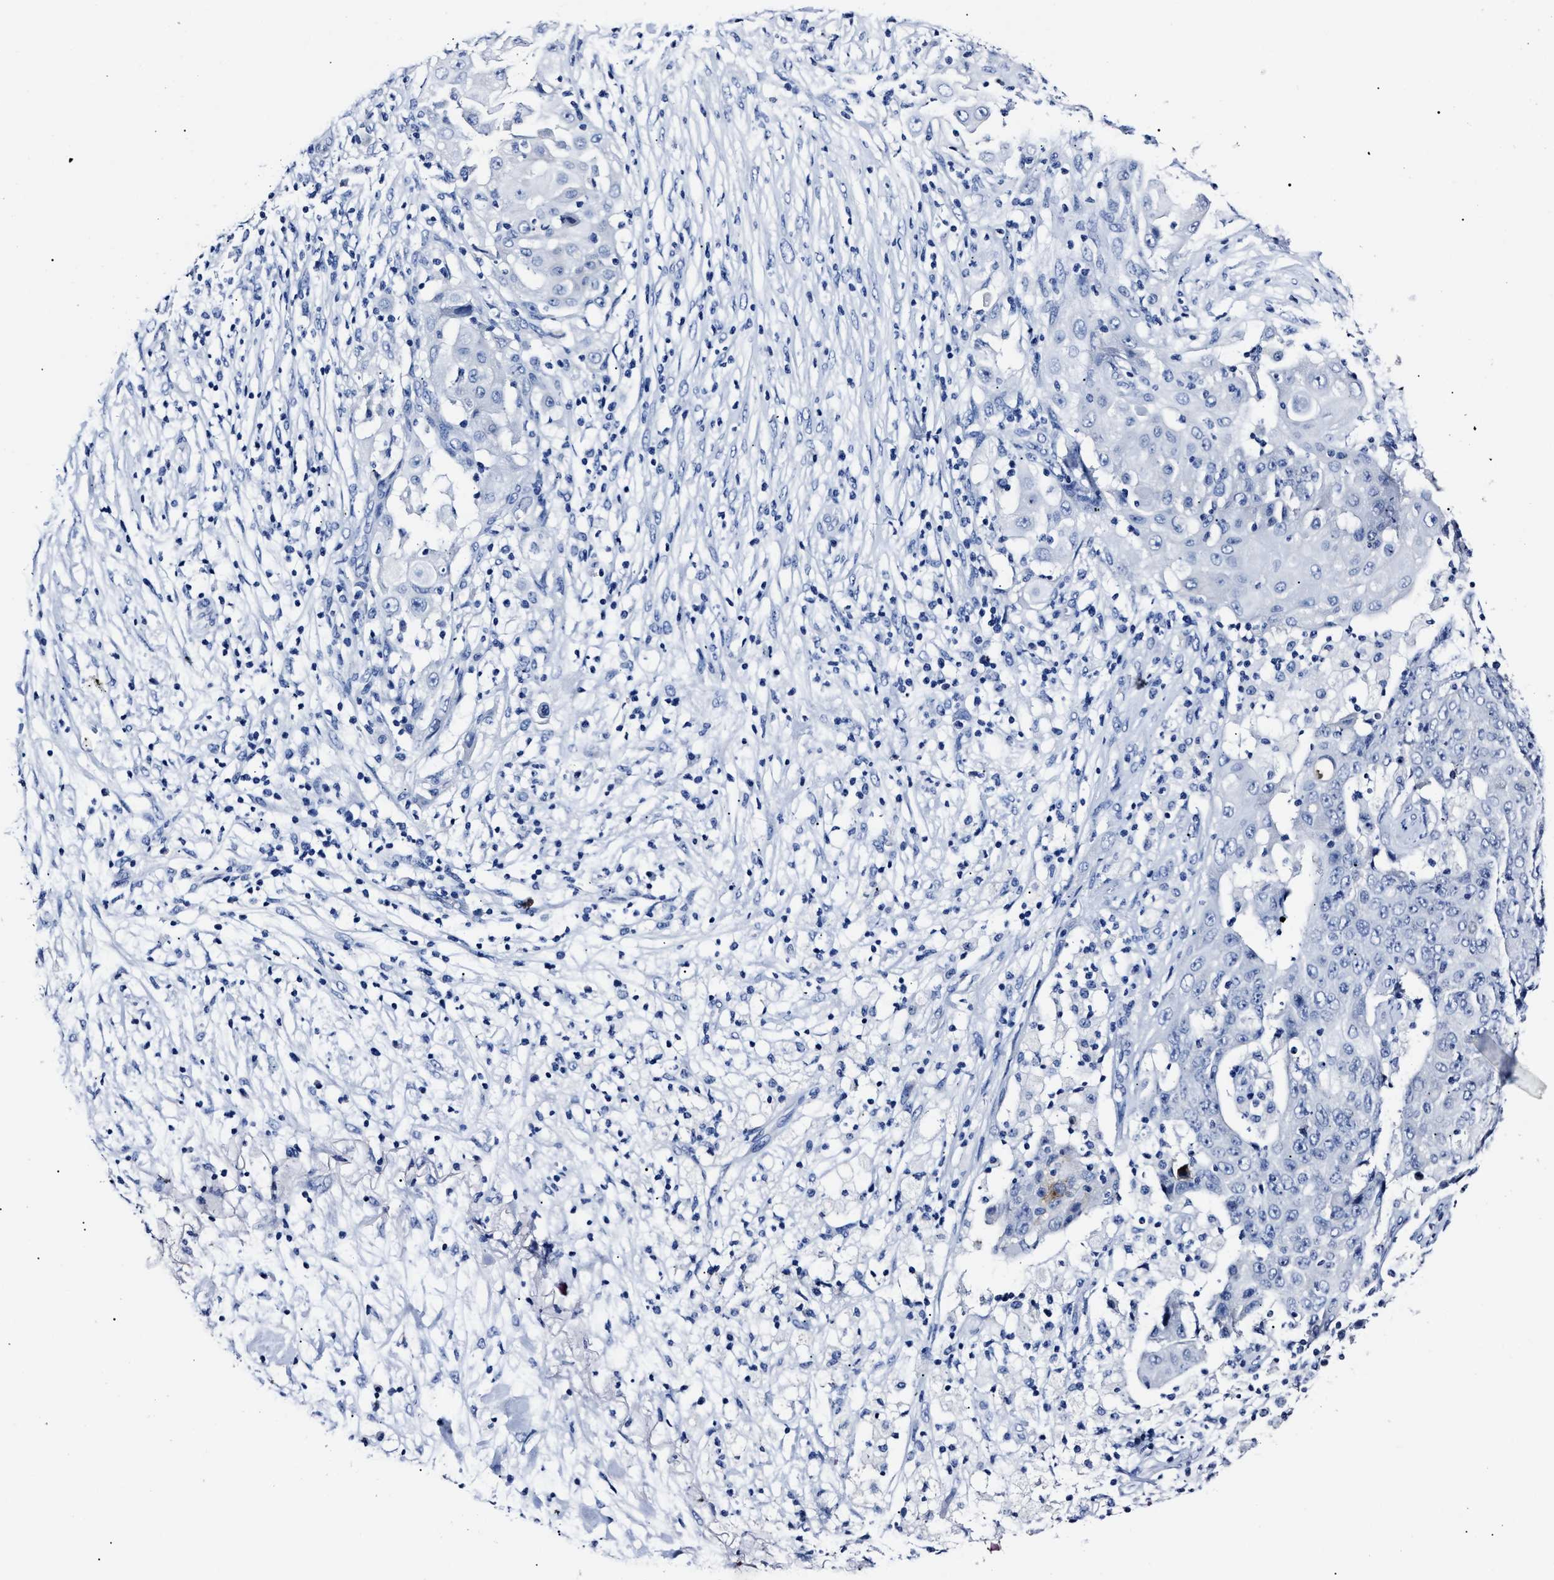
{"staining": {"intensity": "negative", "quantity": "none", "location": "none"}, "tissue": "ovarian cancer", "cell_type": "Tumor cells", "image_type": "cancer", "snomed": [{"axis": "morphology", "description": "Carcinoma, endometroid"}, {"axis": "topography", "description": "Ovary"}], "caption": "Immunohistochemistry photomicrograph of human endometroid carcinoma (ovarian) stained for a protein (brown), which reveals no positivity in tumor cells.", "gene": "ALPG", "patient": {"sex": "female", "age": 42}}